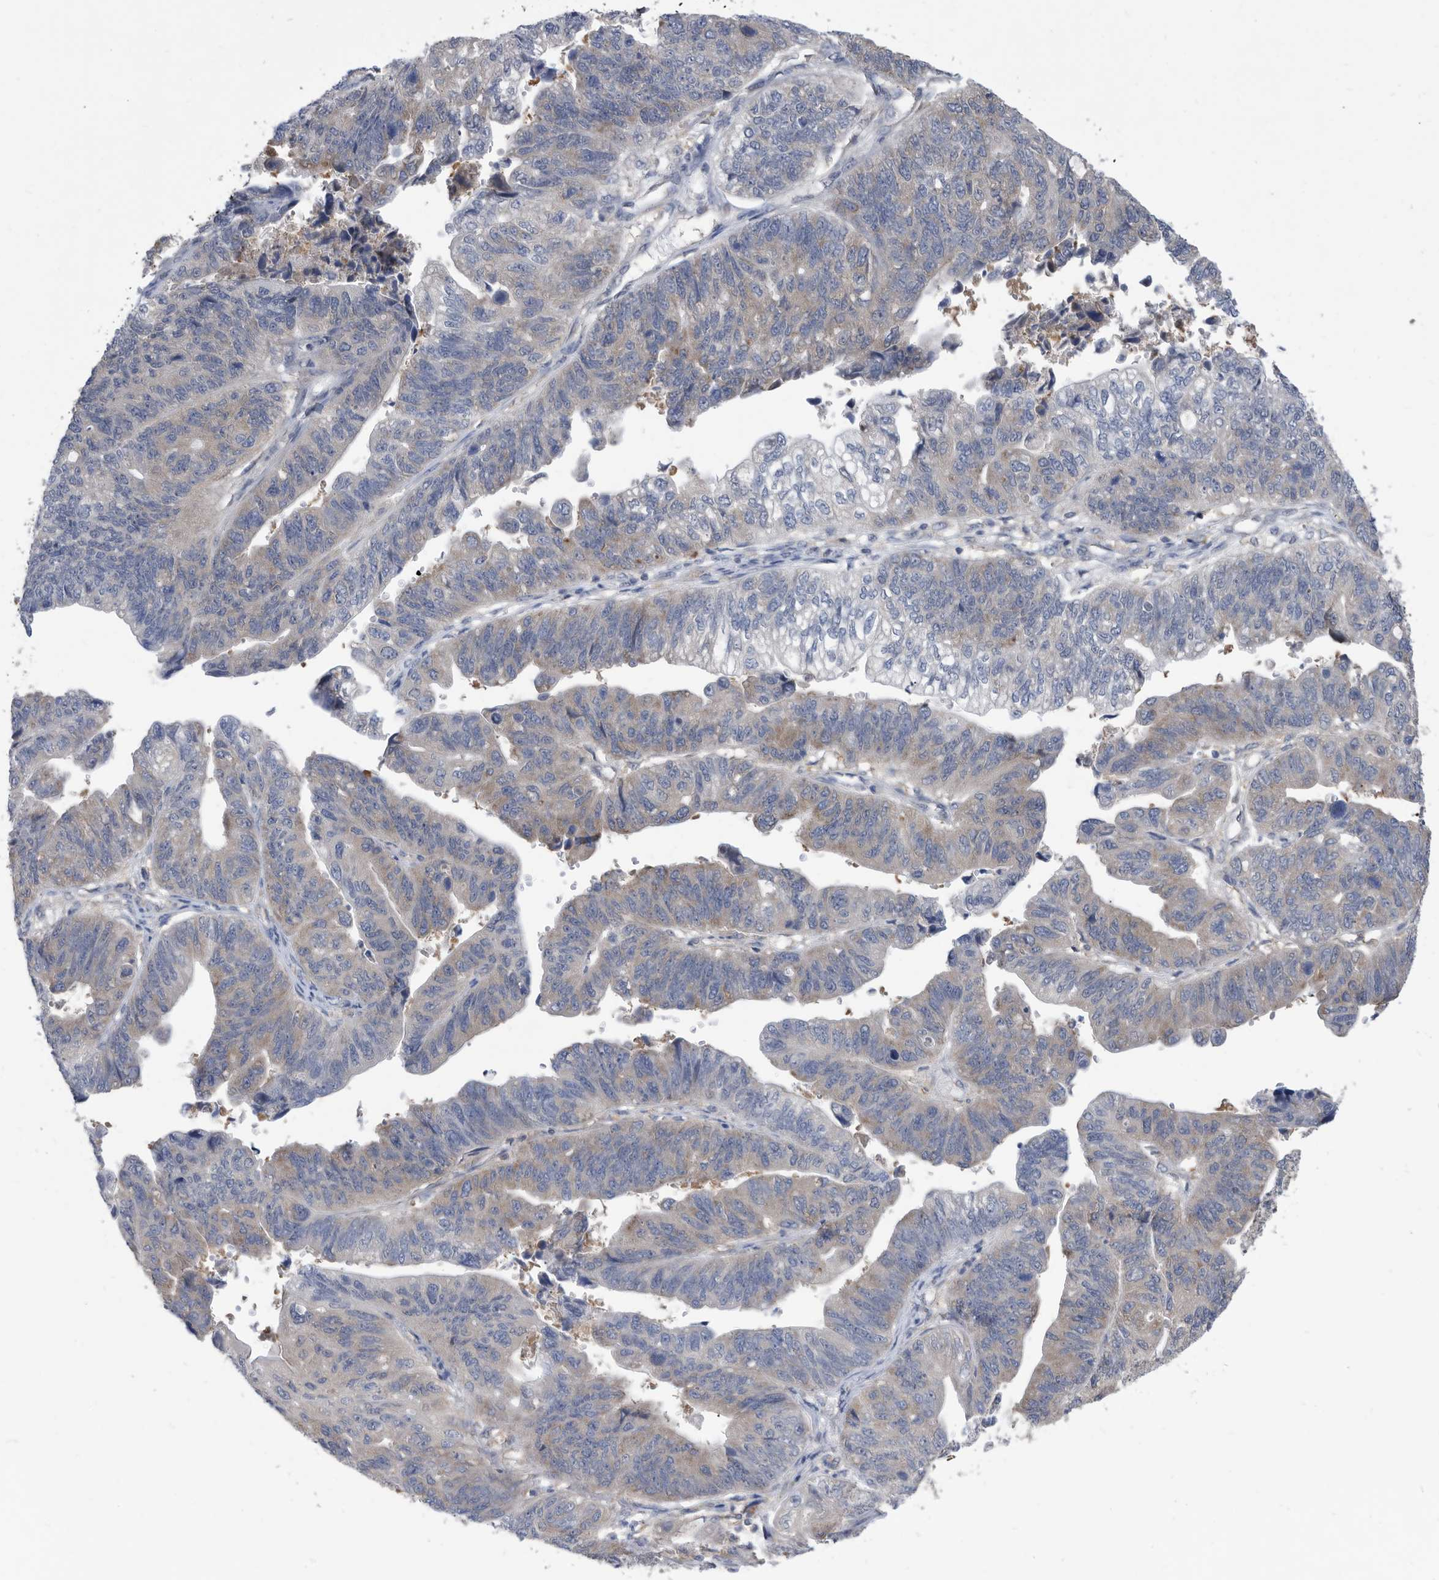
{"staining": {"intensity": "moderate", "quantity": "<25%", "location": "cytoplasmic/membranous"}, "tissue": "stomach cancer", "cell_type": "Tumor cells", "image_type": "cancer", "snomed": [{"axis": "morphology", "description": "Adenocarcinoma, NOS"}, {"axis": "topography", "description": "Stomach"}], "caption": "The micrograph demonstrates staining of adenocarcinoma (stomach), revealing moderate cytoplasmic/membranous protein positivity (brown color) within tumor cells.", "gene": "CCT4", "patient": {"sex": "male", "age": 59}}